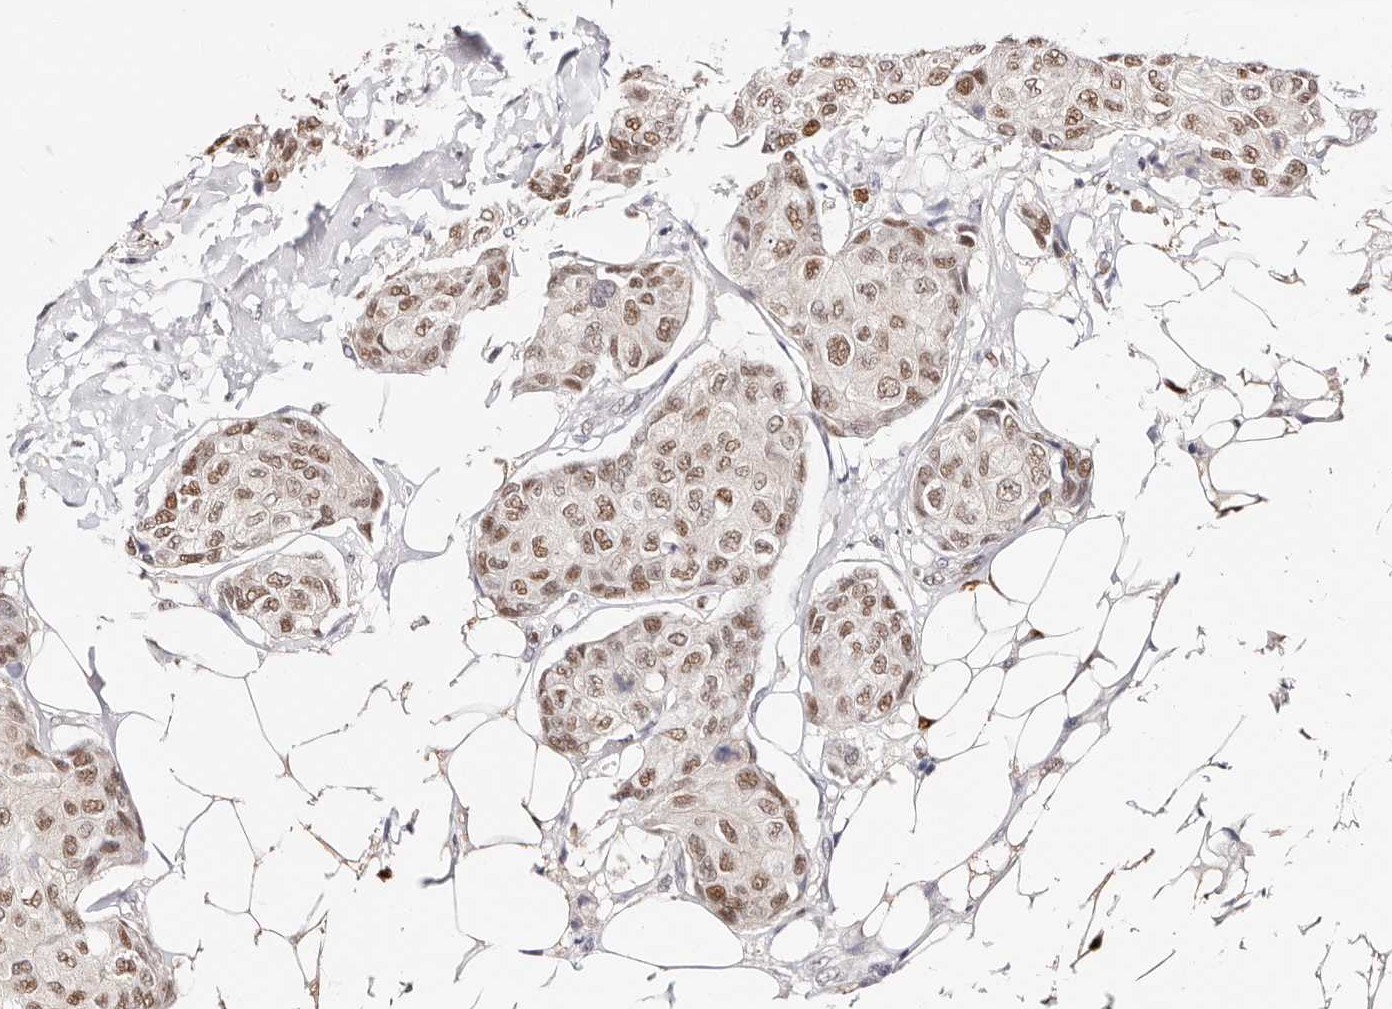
{"staining": {"intensity": "moderate", "quantity": ">75%", "location": "nuclear"}, "tissue": "breast cancer", "cell_type": "Tumor cells", "image_type": "cancer", "snomed": [{"axis": "morphology", "description": "Duct carcinoma"}, {"axis": "topography", "description": "Breast"}], "caption": "IHC (DAB) staining of human breast infiltrating ductal carcinoma demonstrates moderate nuclear protein expression in approximately >75% of tumor cells.", "gene": "TKT", "patient": {"sex": "female", "age": 80}}